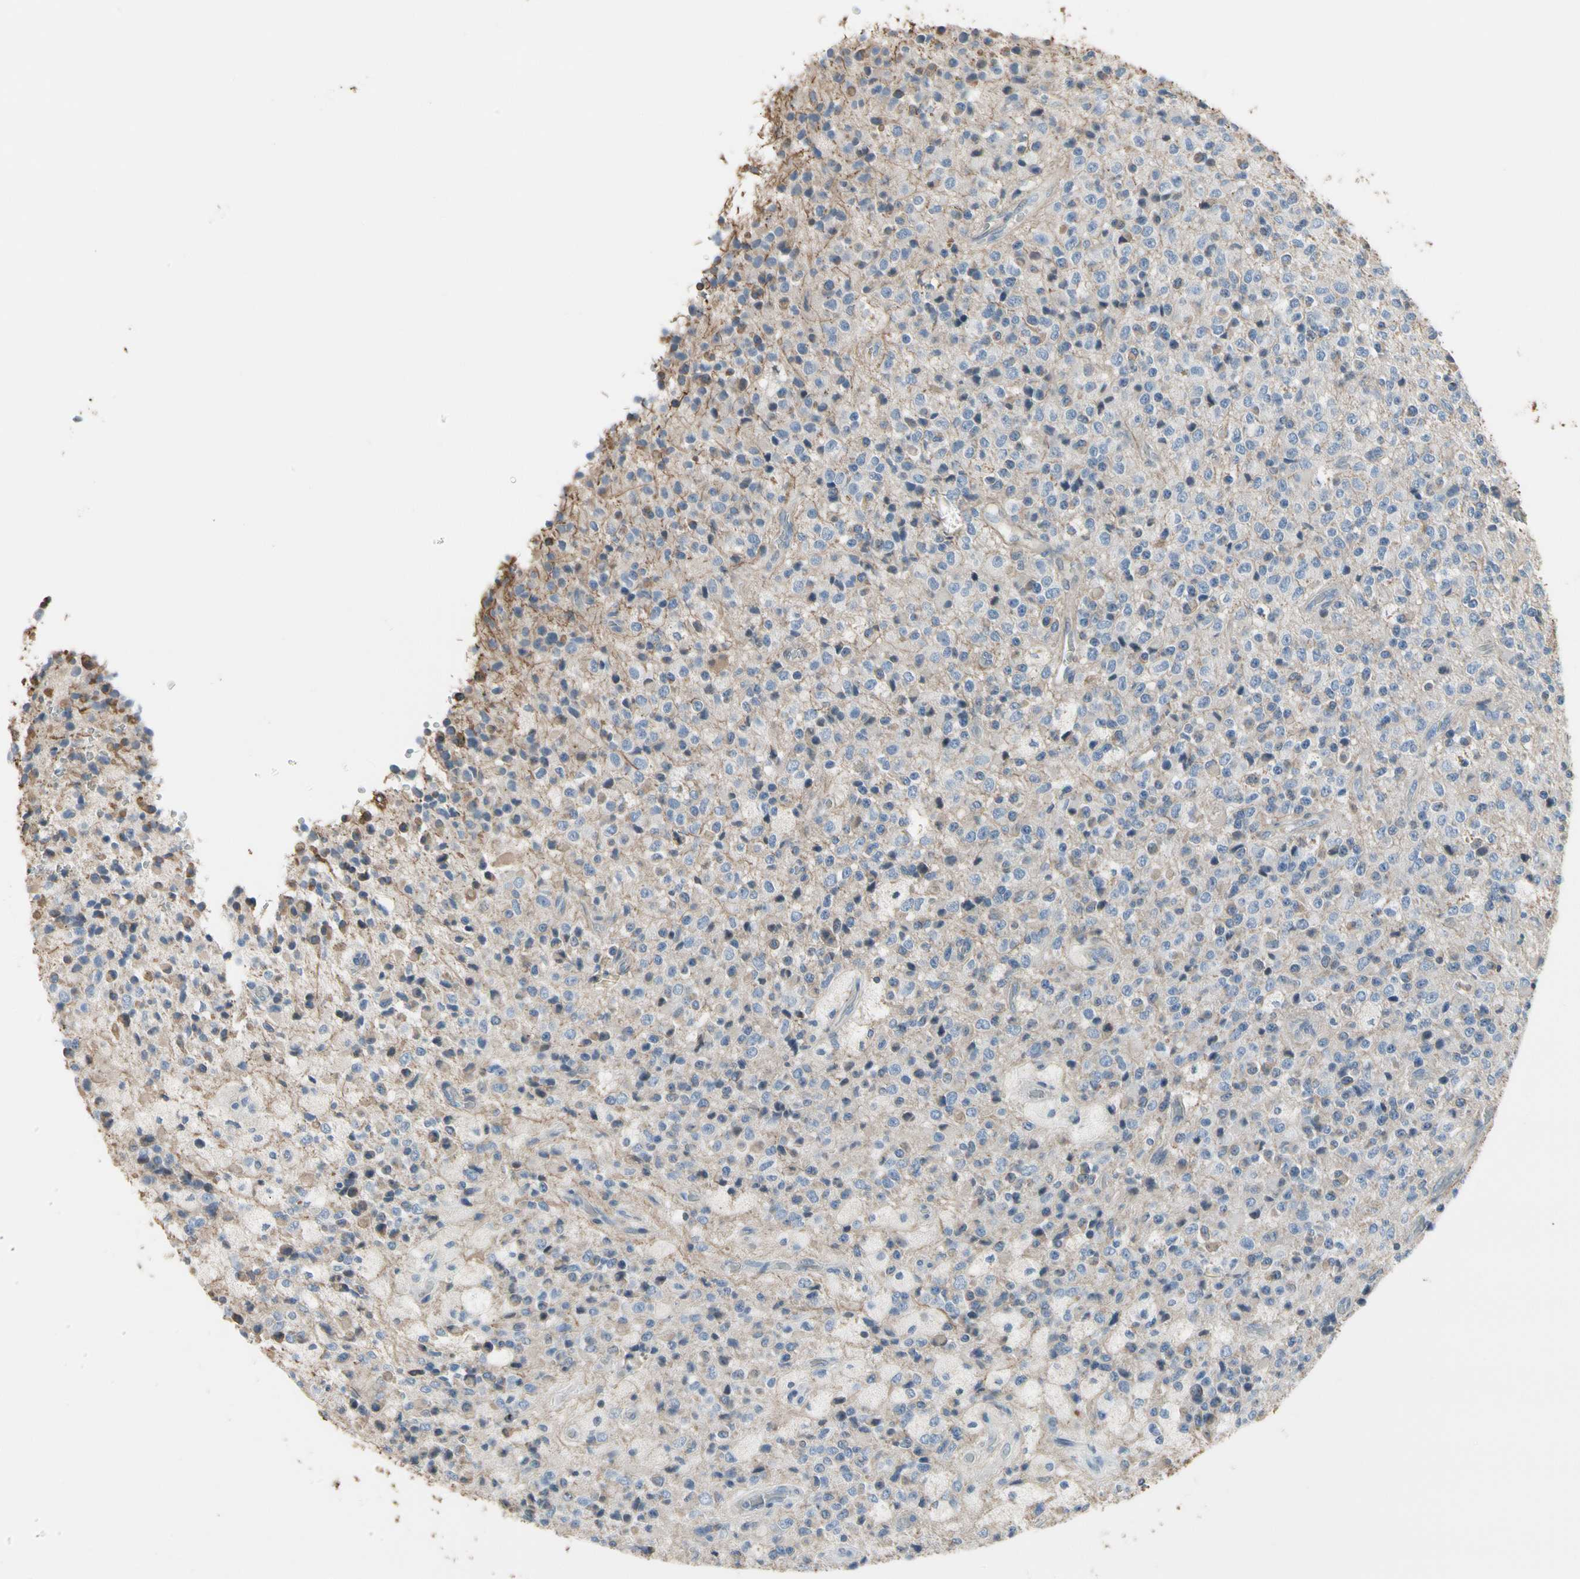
{"staining": {"intensity": "negative", "quantity": "none", "location": "none"}, "tissue": "glioma", "cell_type": "Tumor cells", "image_type": "cancer", "snomed": [{"axis": "morphology", "description": "Glioma, malignant, High grade"}, {"axis": "topography", "description": "pancreas cauda"}], "caption": "A high-resolution histopathology image shows immunohistochemistry (IHC) staining of malignant high-grade glioma, which exhibits no significant staining in tumor cells. (Stains: DAB (3,3'-diaminobenzidine) immunohistochemistry with hematoxylin counter stain, Microscopy: brightfield microscopy at high magnification).", "gene": "PIGR", "patient": {"sex": "male", "age": 60}}